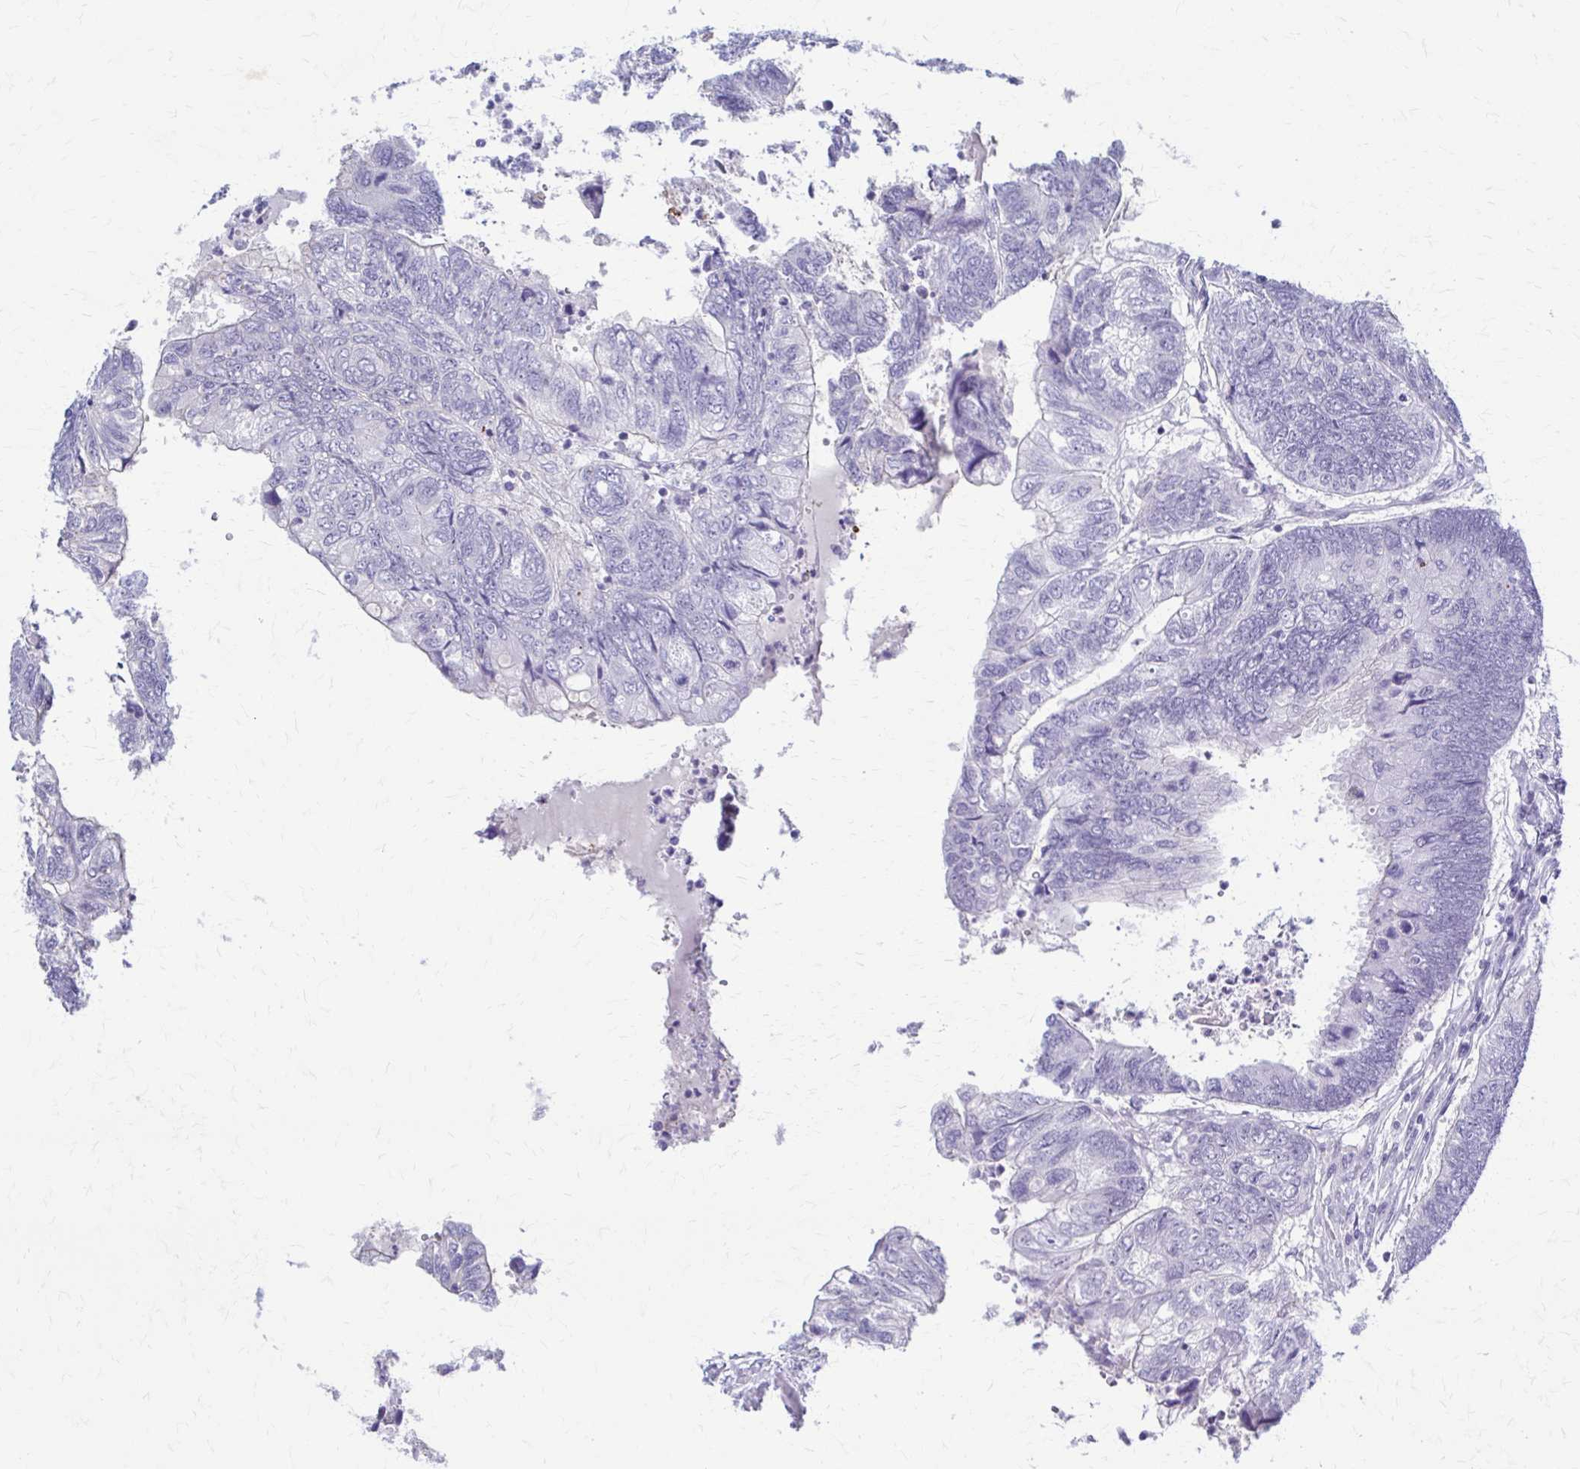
{"staining": {"intensity": "negative", "quantity": "none", "location": "none"}, "tissue": "colorectal cancer", "cell_type": "Tumor cells", "image_type": "cancer", "snomed": [{"axis": "morphology", "description": "Adenocarcinoma, NOS"}, {"axis": "topography", "description": "Colon"}], "caption": "Photomicrograph shows no significant protein positivity in tumor cells of colorectal cancer (adenocarcinoma). The staining was performed using DAB to visualize the protein expression in brown, while the nuclei were stained in blue with hematoxylin (Magnification: 20x).", "gene": "RHOBTB2", "patient": {"sex": "female", "age": 67}}